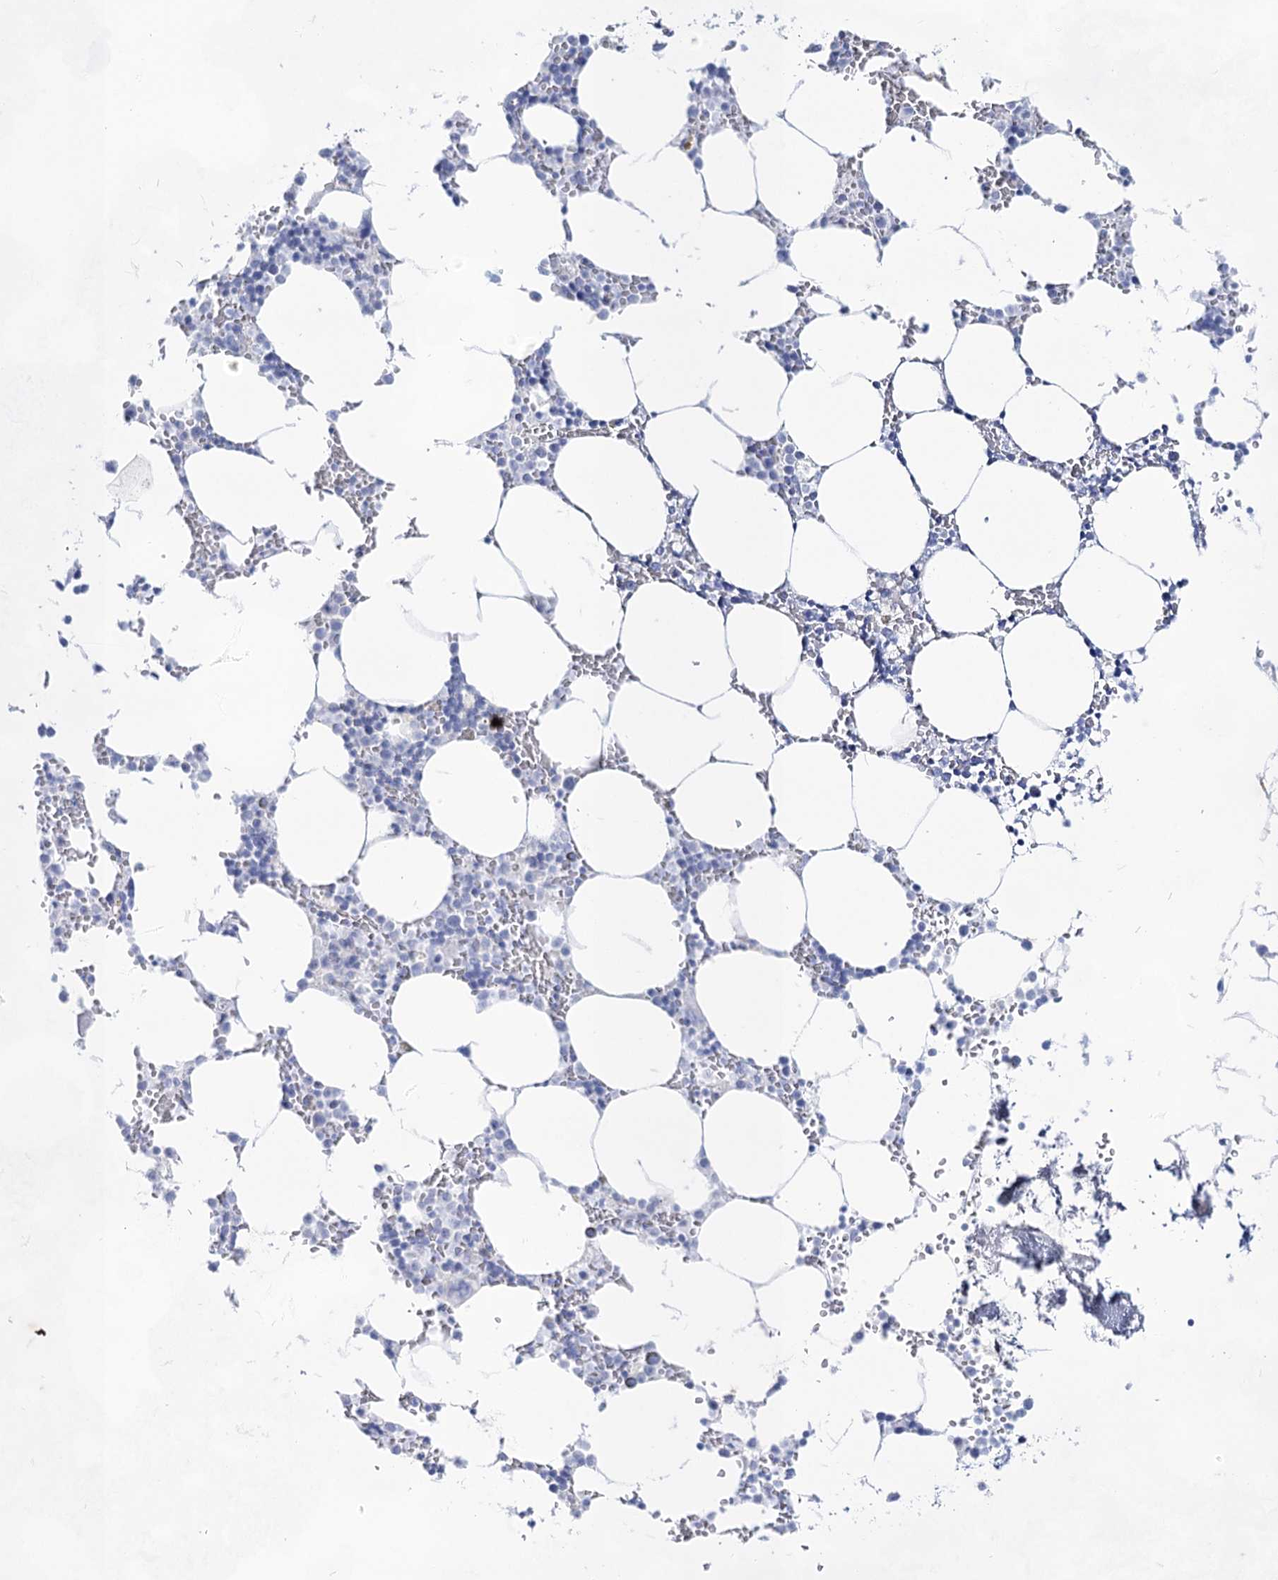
{"staining": {"intensity": "negative", "quantity": "none", "location": "none"}, "tissue": "bone marrow", "cell_type": "Hematopoietic cells", "image_type": "normal", "snomed": [{"axis": "morphology", "description": "Normal tissue, NOS"}, {"axis": "topography", "description": "Bone marrow"}], "caption": "Normal bone marrow was stained to show a protein in brown. There is no significant staining in hematopoietic cells. The staining is performed using DAB brown chromogen with nuclei counter-stained in using hematoxylin.", "gene": "ACRV1", "patient": {"sex": "male", "age": 70}}